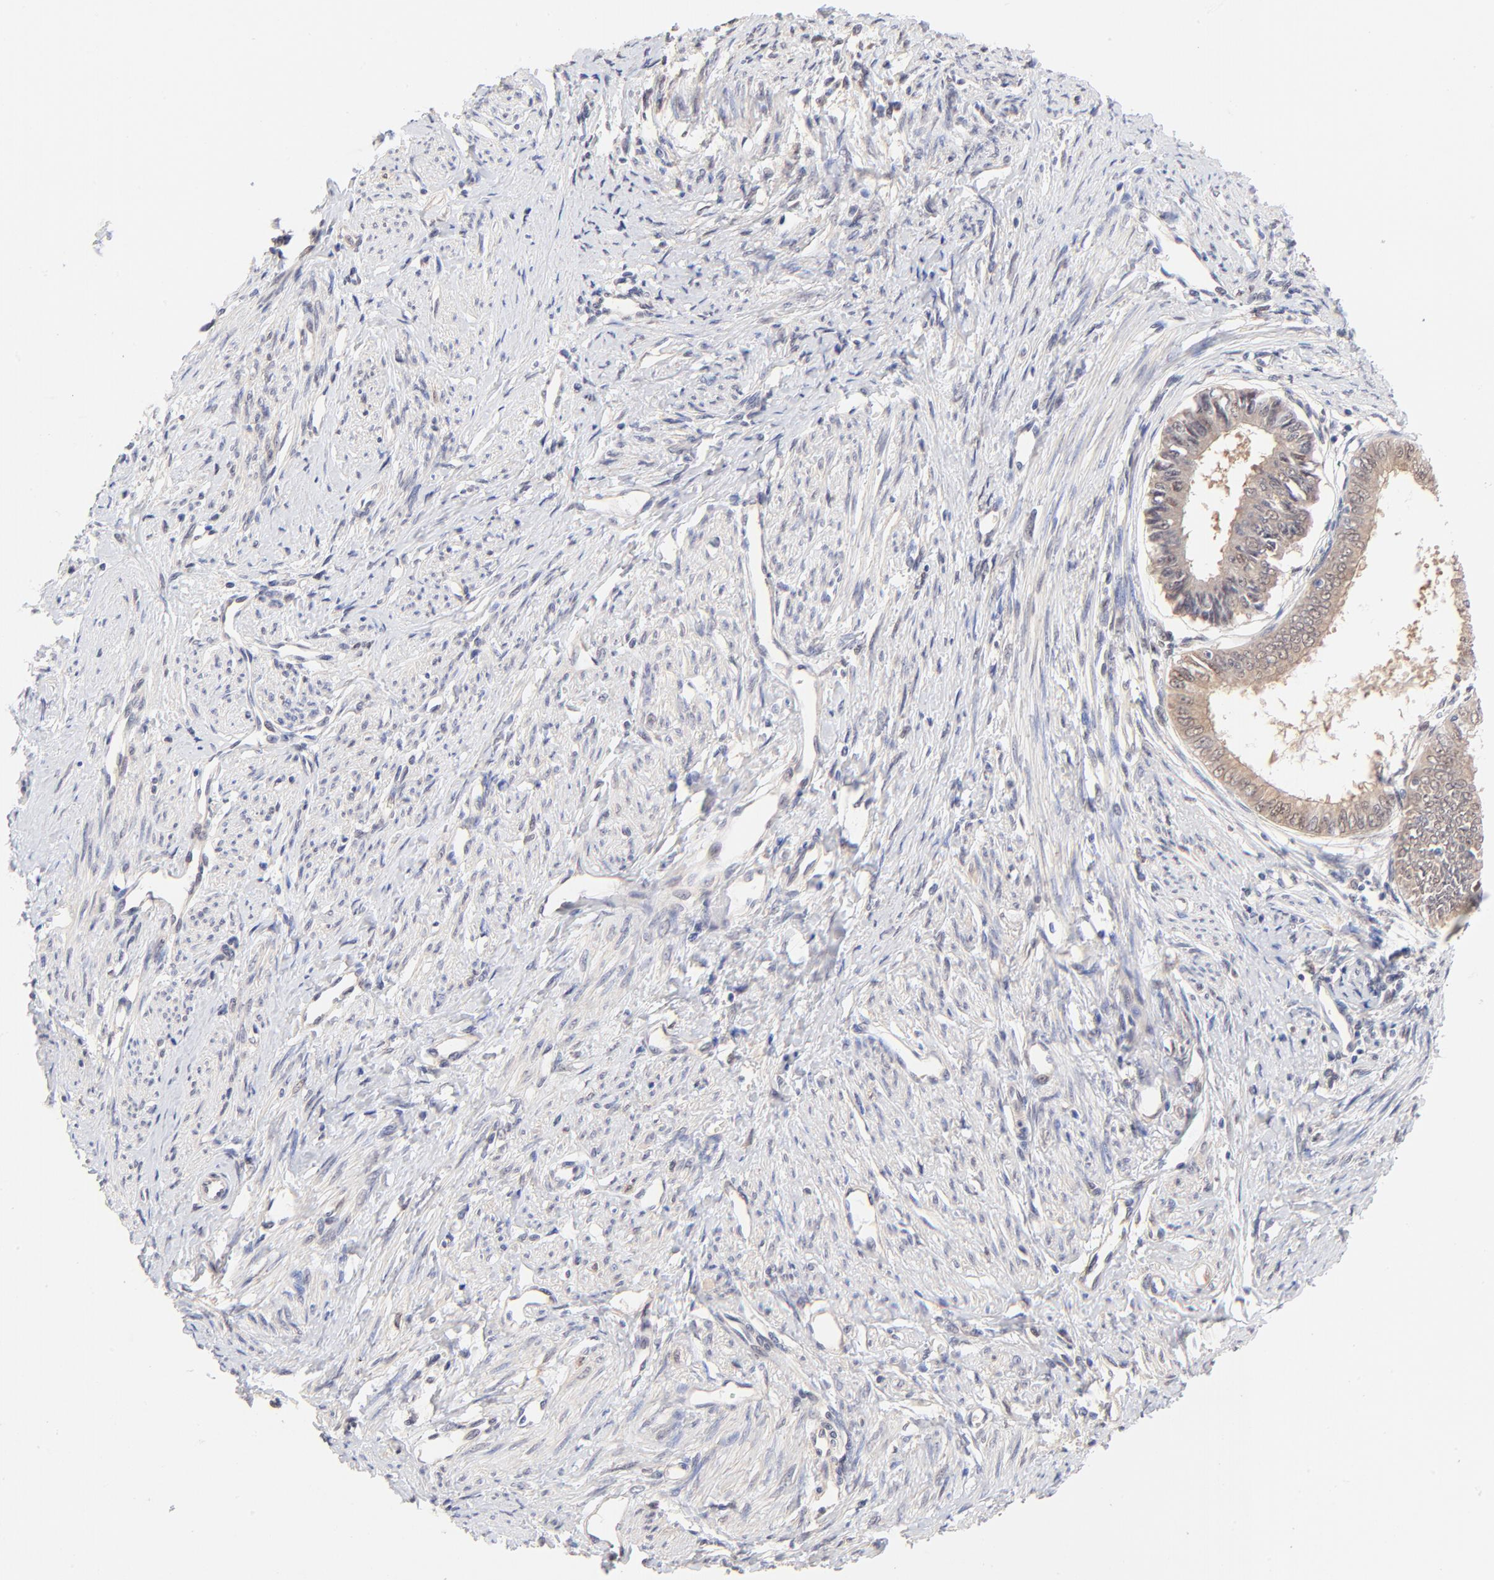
{"staining": {"intensity": "weak", "quantity": ">75%", "location": "cytoplasmic/membranous,nuclear"}, "tissue": "endometrial cancer", "cell_type": "Tumor cells", "image_type": "cancer", "snomed": [{"axis": "morphology", "description": "Adenocarcinoma, NOS"}, {"axis": "topography", "description": "Endometrium"}], "caption": "A micrograph of endometrial cancer stained for a protein displays weak cytoplasmic/membranous and nuclear brown staining in tumor cells.", "gene": "TXNL1", "patient": {"sex": "female", "age": 76}}